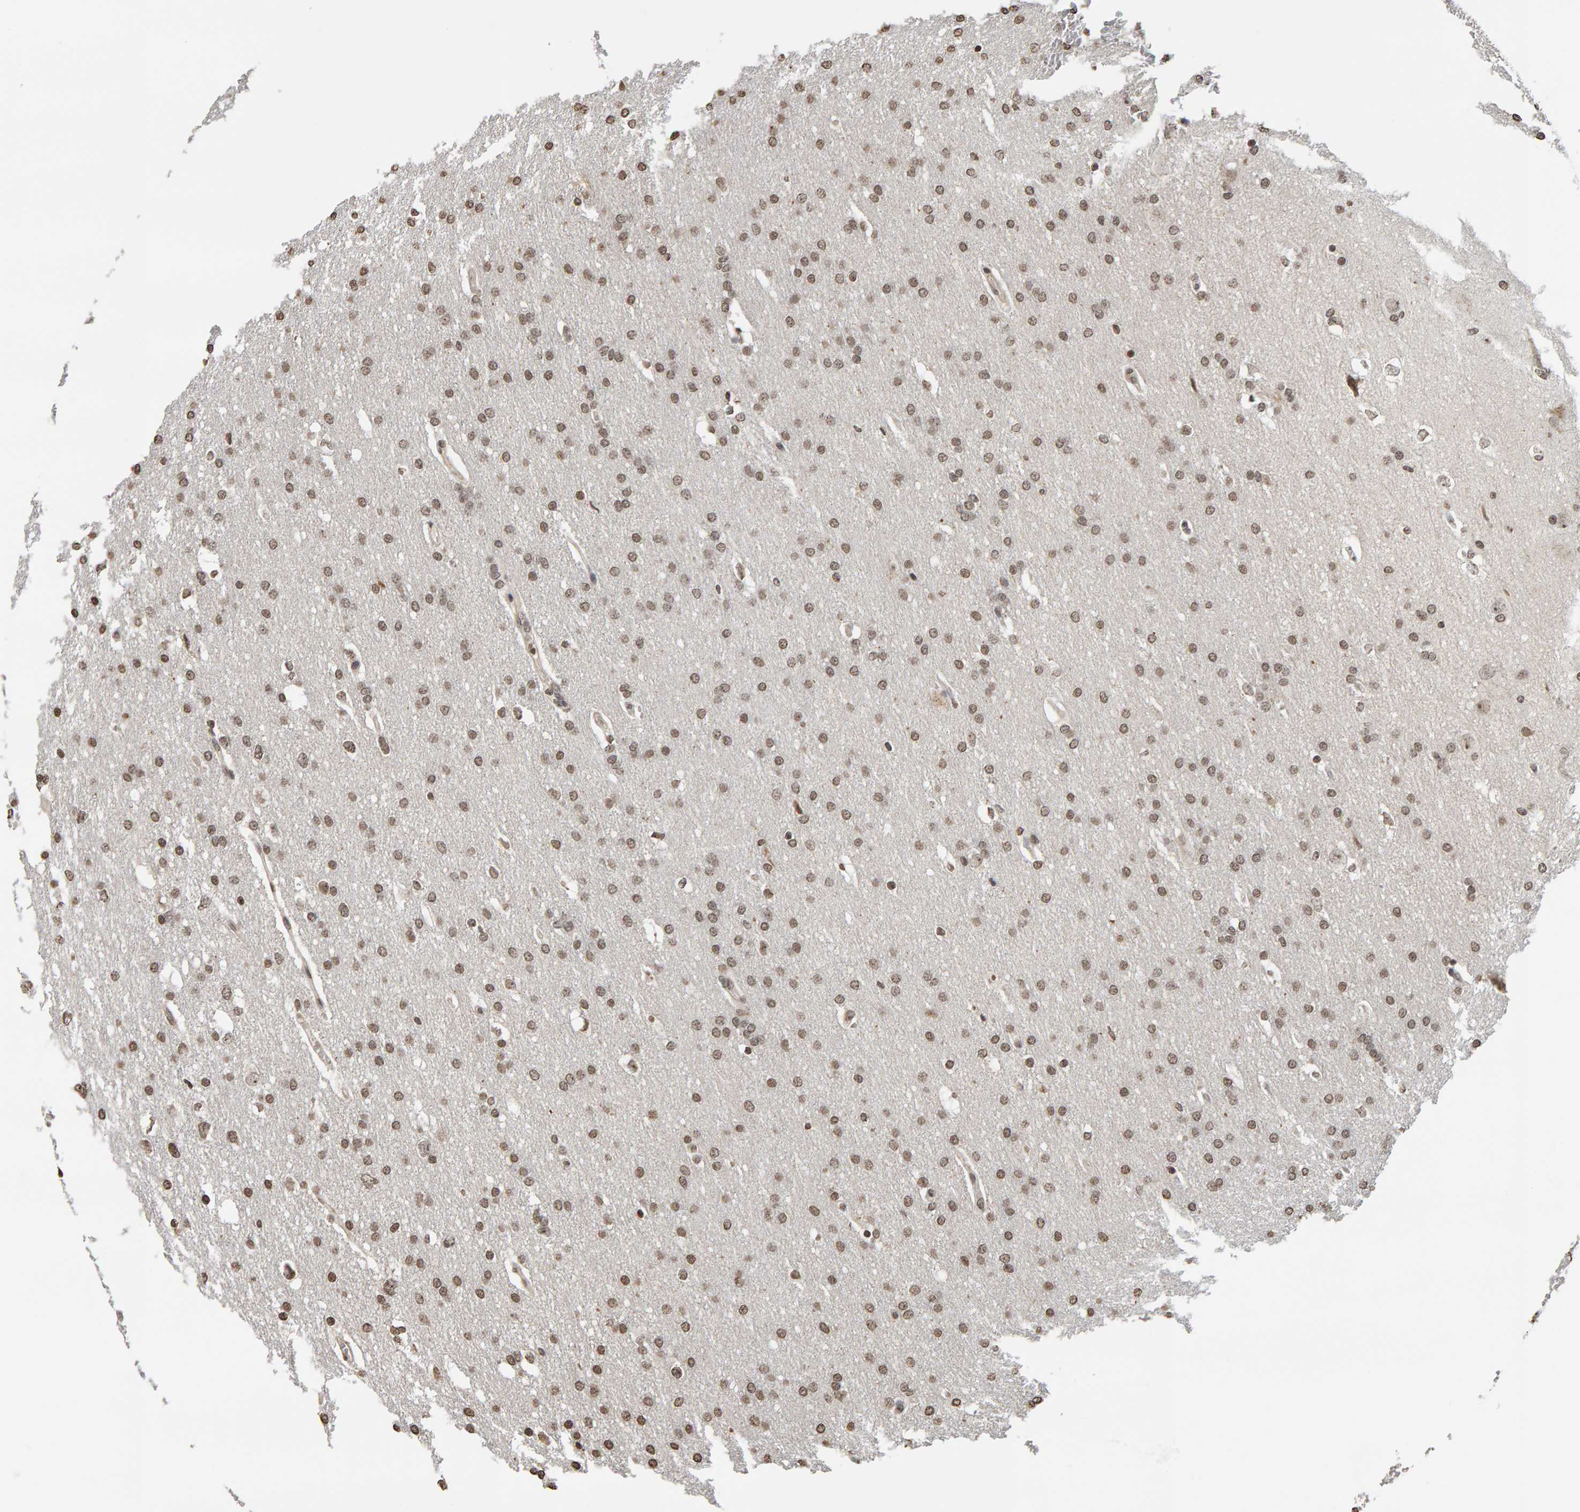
{"staining": {"intensity": "moderate", "quantity": ">75%", "location": "nuclear"}, "tissue": "glioma", "cell_type": "Tumor cells", "image_type": "cancer", "snomed": [{"axis": "morphology", "description": "Glioma, malignant, Low grade"}, {"axis": "topography", "description": "Brain"}], "caption": "There is medium levels of moderate nuclear staining in tumor cells of malignant glioma (low-grade), as demonstrated by immunohistochemical staining (brown color).", "gene": "AFF4", "patient": {"sex": "female", "age": 37}}